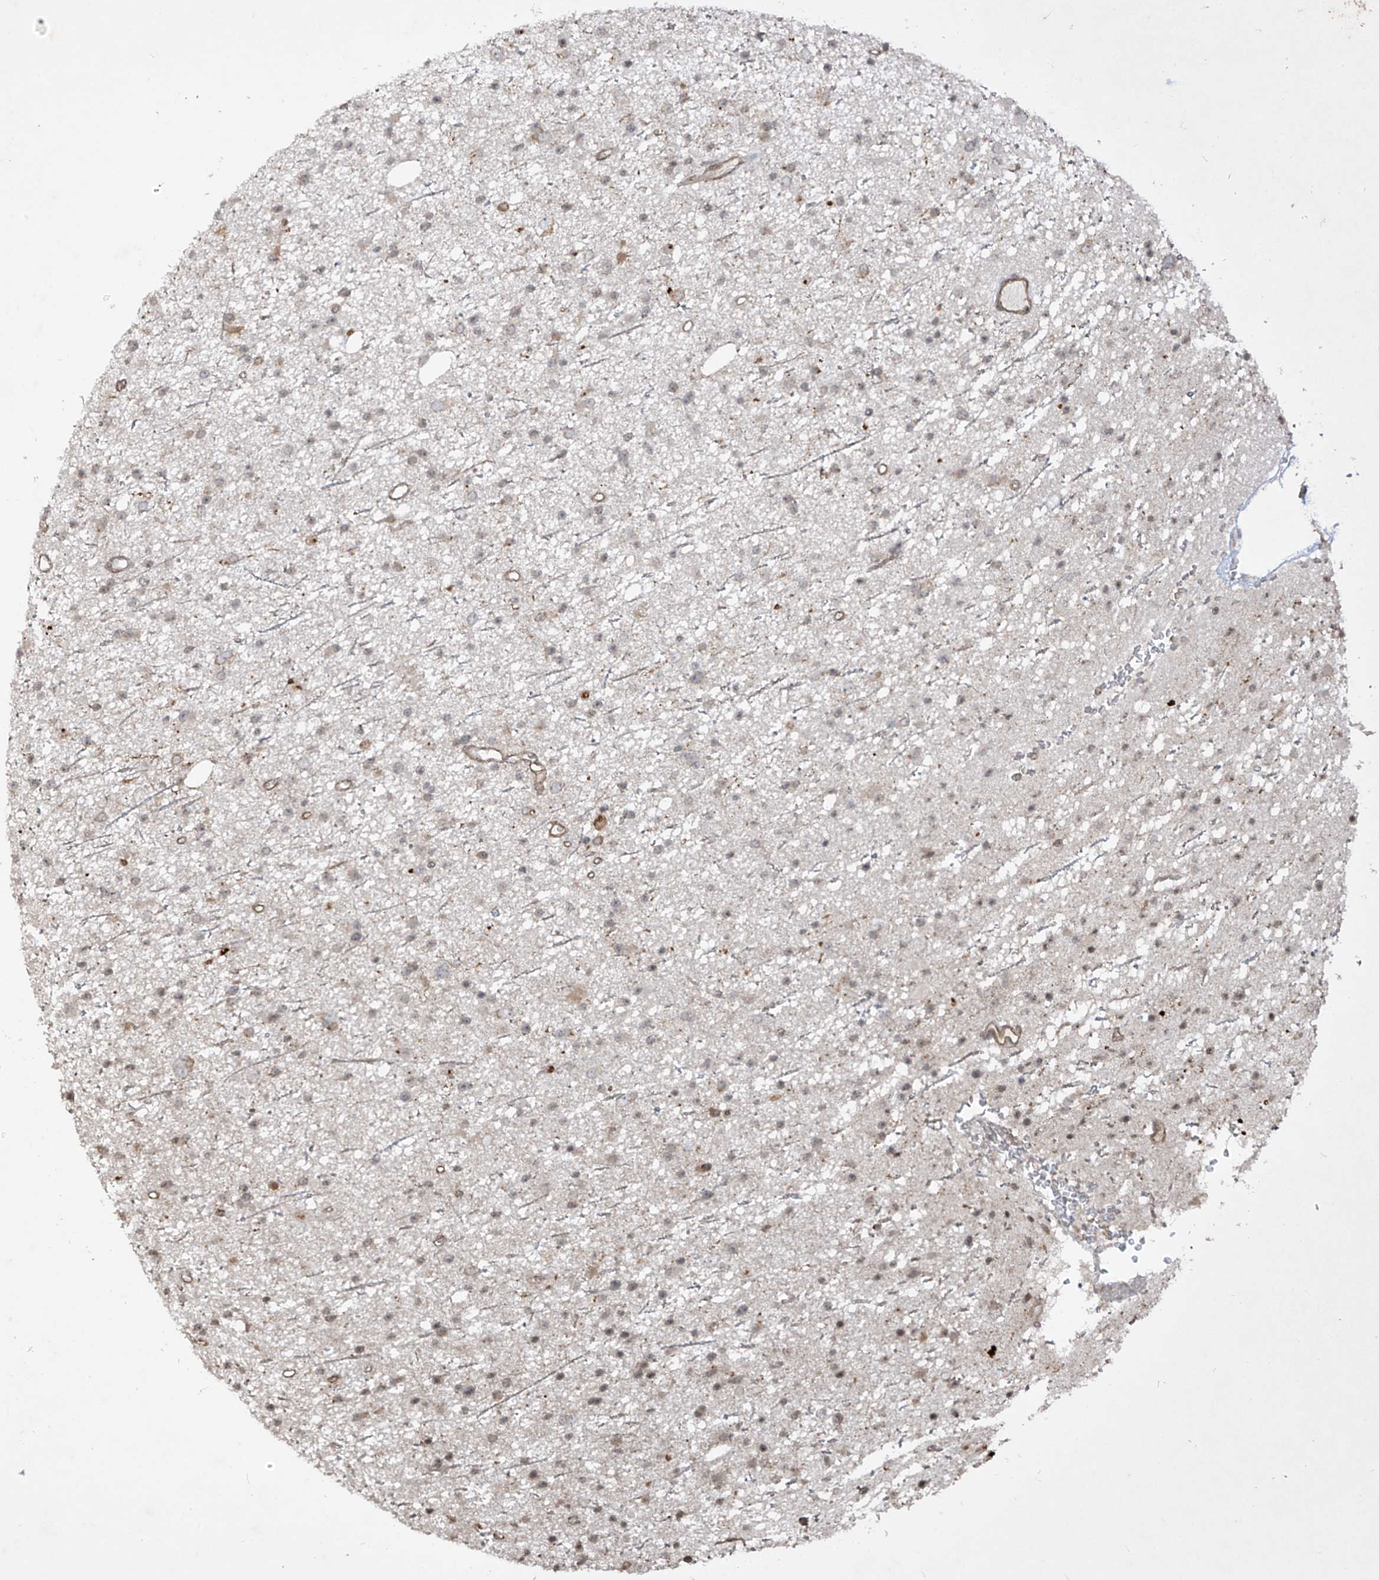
{"staining": {"intensity": "weak", "quantity": "<25%", "location": "cytoplasmic/membranous"}, "tissue": "glioma", "cell_type": "Tumor cells", "image_type": "cancer", "snomed": [{"axis": "morphology", "description": "Glioma, malignant, Low grade"}, {"axis": "topography", "description": "Cerebral cortex"}], "caption": "IHC histopathology image of malignant low-grade glioma stained for a protein (brown), which reveals no expression in tumor cells.", "gene": "DGKQ", "patient": {"sex": "female", "age": 39}}